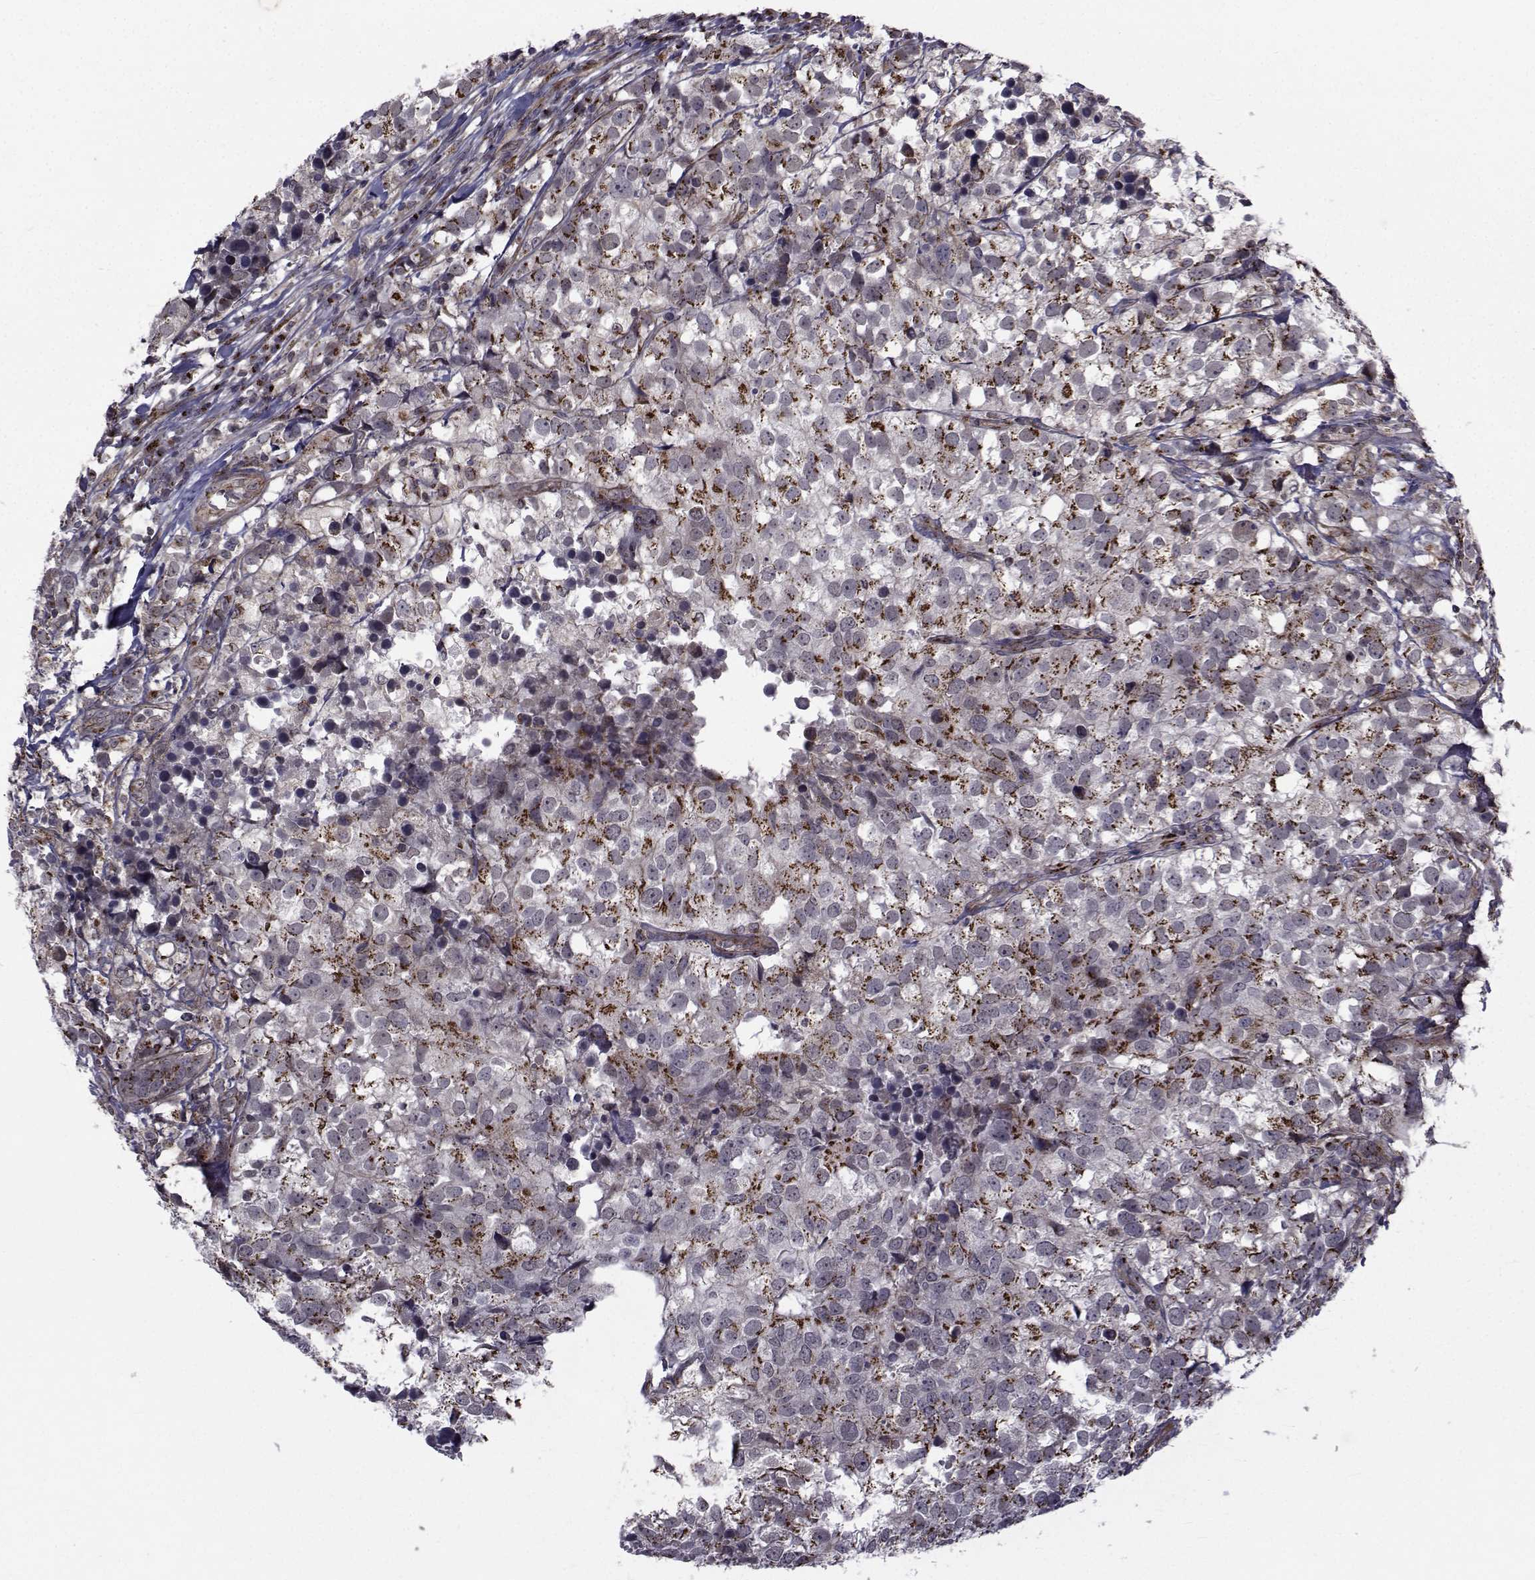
{"staining": {"intensity": "moderate", "quantity": "25%-75%", "location": "cytoplasmic/membranous"}, "tissue": "breast cancer", "cell_type": "Tumor cells", "image_type": "cancer", "snomed": [{"axis": "morphology", "description": "Duct carcinoma"}, {"axis": "topography", "description": "Breast"}], "caption": "Breast cancer (invasive ductal carcinoma) stained for a protein reveals moderate cytoplasmic/membranous positivity in tumor cells. (Stains: DAB in brown, nuclei in blue, Microscopy: brightfield microscopy at high magnification).", "gene": "ATP6V1C2", "patient": {"sex": "female", "age": 30}}